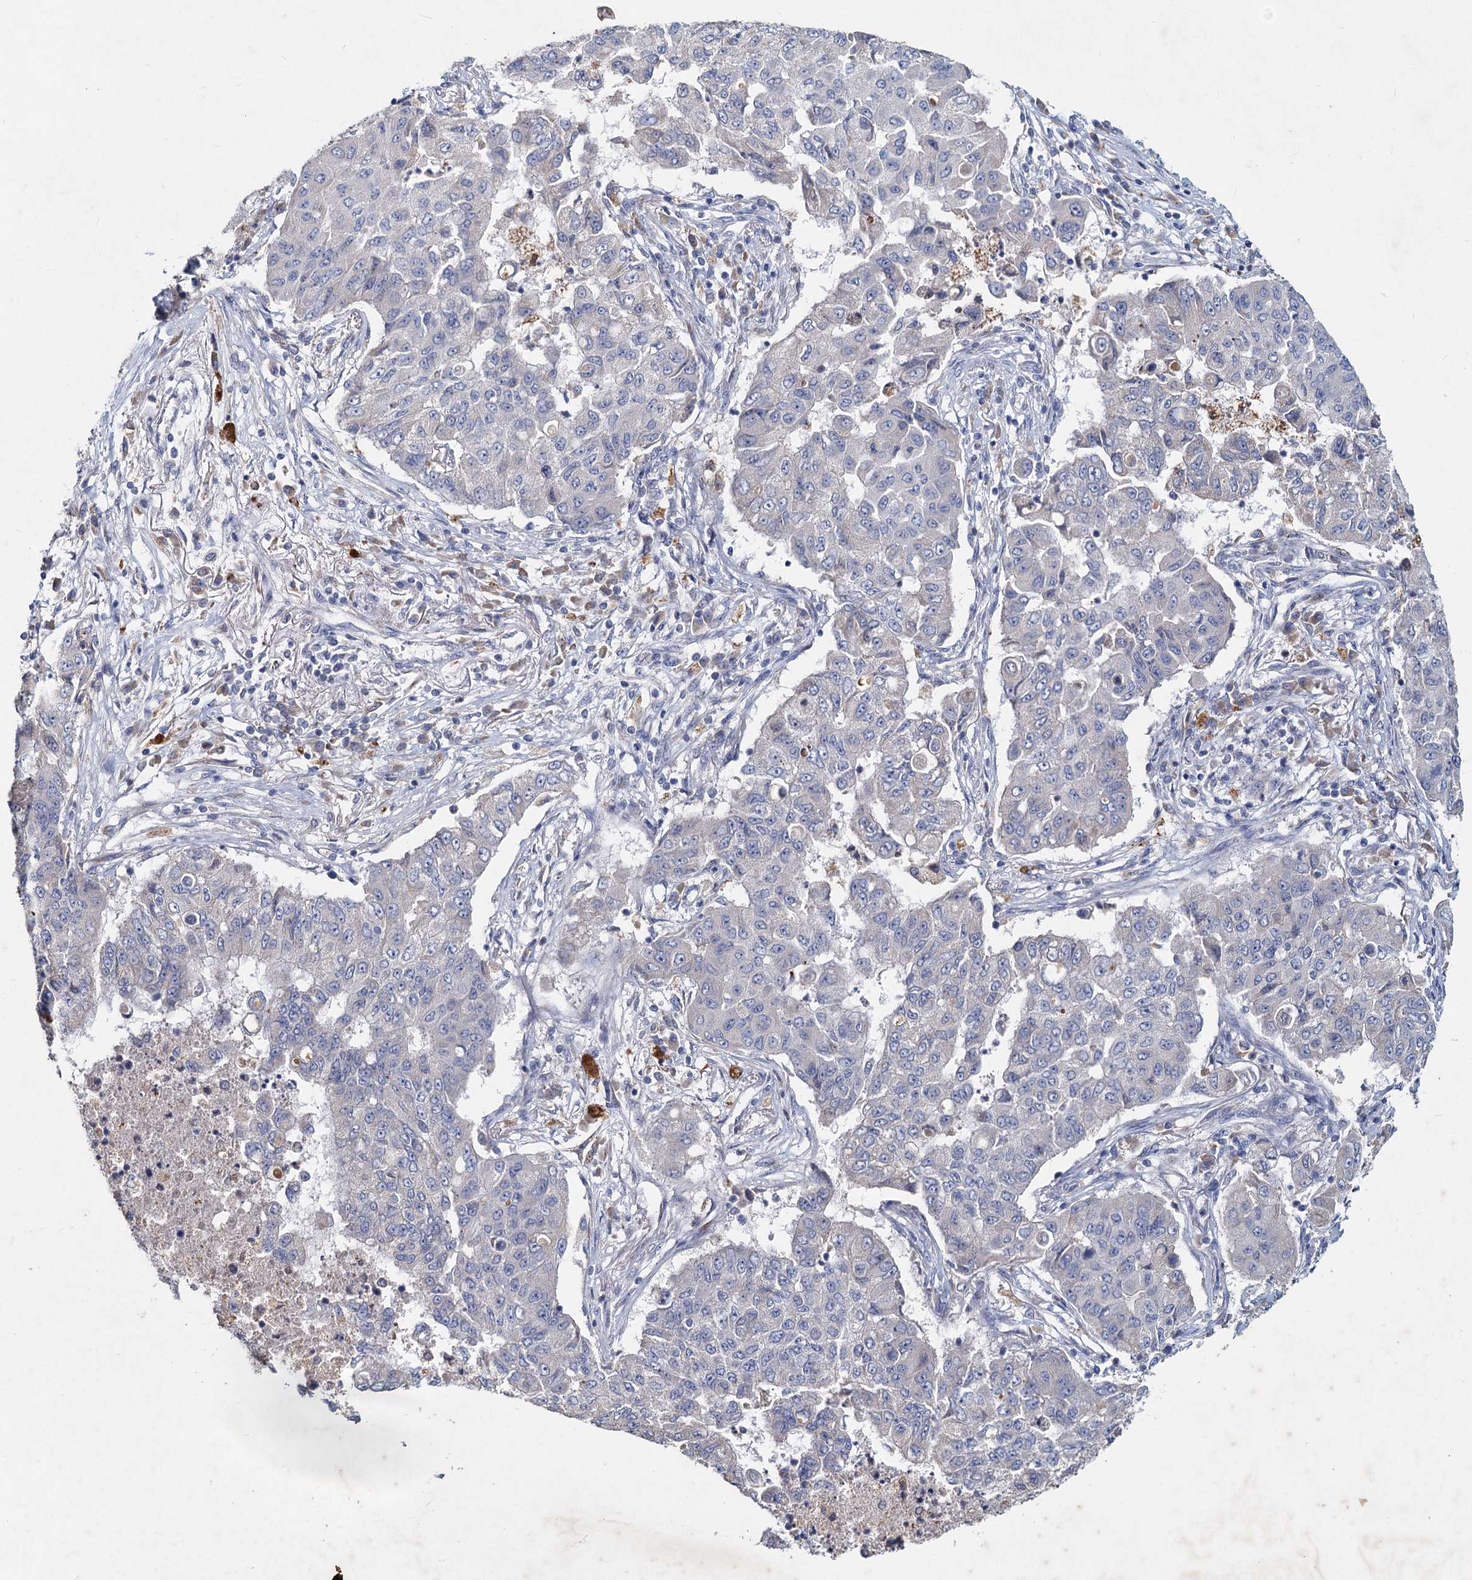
{"staining": {"intensity": "negative", "quantity": "none", "location": "none"}, "tissue": "lung cancer", "cell_type": "Tumor cells", "image_type": "cancer", "snomed": [{"axis": "morphology", "description": "Squamous cell carcinoma, NOS"}, {"axis": "topography", "description": "Lung"}], "caption": "A histopathology image of squamous cell carcinoma (lung) stained for a protein exhibits no brown staining in tumor cells.", "gene": "TMX2", "patient": {"sex": "male", "age": 74}}